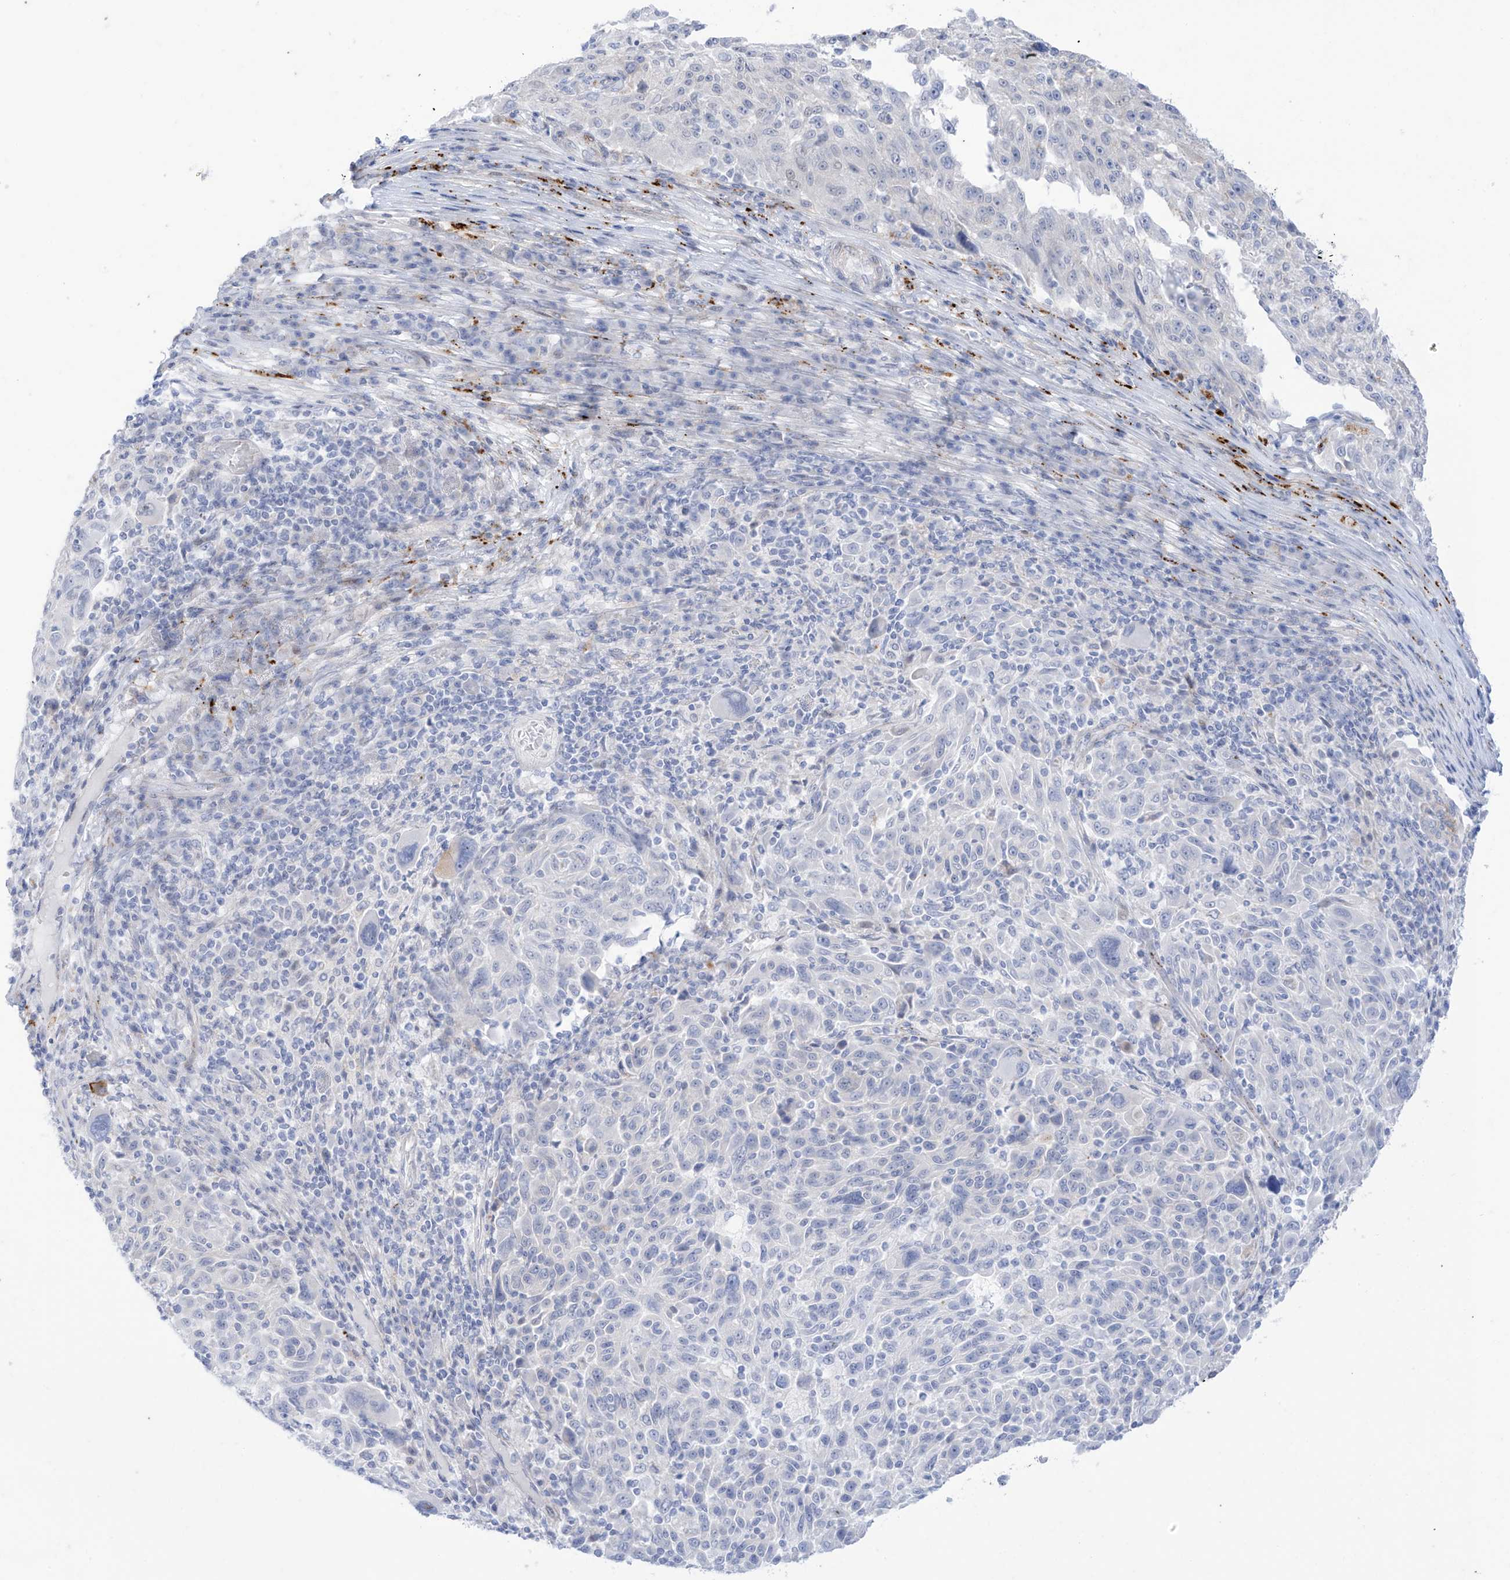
{"staining": {"intensity": "negative", "quantity": "none", "location": "none"}, "tissue": "melanoma", "cell_type": "Tumor cells", "image_type": "cancer", "snomed": [{"axis": "morphology", "description": "Malignant melanoma, NOS"}, {"axis": "topography", "description": "Skin"}], "caption": "Immunohistochemistry (IHC) micrograph of neoplastic tissue: human melanoma stained with DAB (3,3'-diaminobenzidine) shows no significant protein expression in tumor cells.", "gene": "PSPH", "patient": {"sex": "male", "age": 53}}